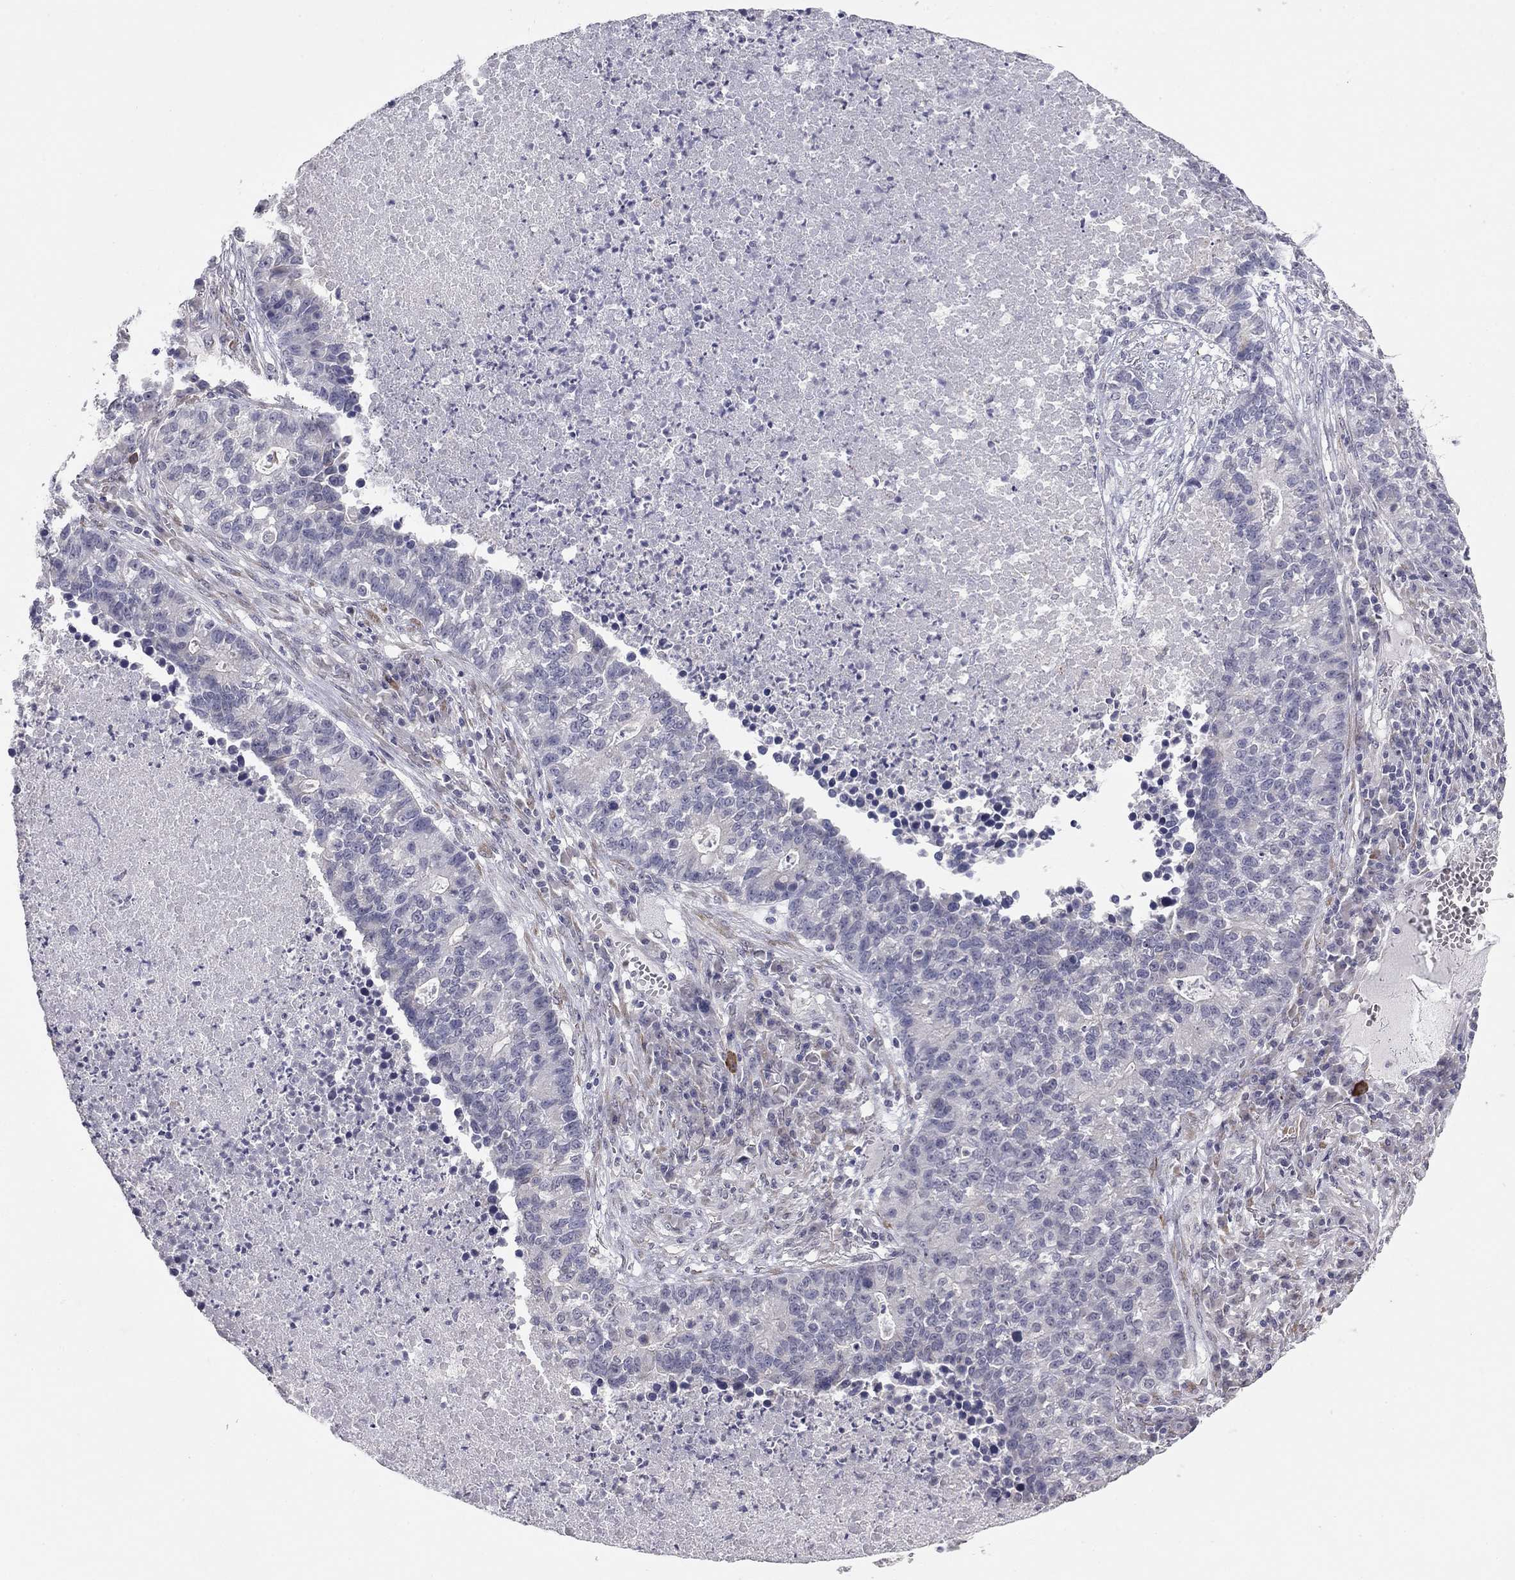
{"staining": {"intensity": "negative", "quantity": "none", "location": "none"}, "tissue": "lung cancer", "cell_type": "Tumor cells", "image_type": "cancer", "snomed": [{"axis": "morphology", "description": "Adenocarcinoma, NOS"}, {"axis": "topography", "description": "Lung"}], "caption": "A photomicrograph of human lung cancer is negative for staining in tumor cells.", "gene": "PRRT2", "patient": {"sex": "male", "age": 57}}